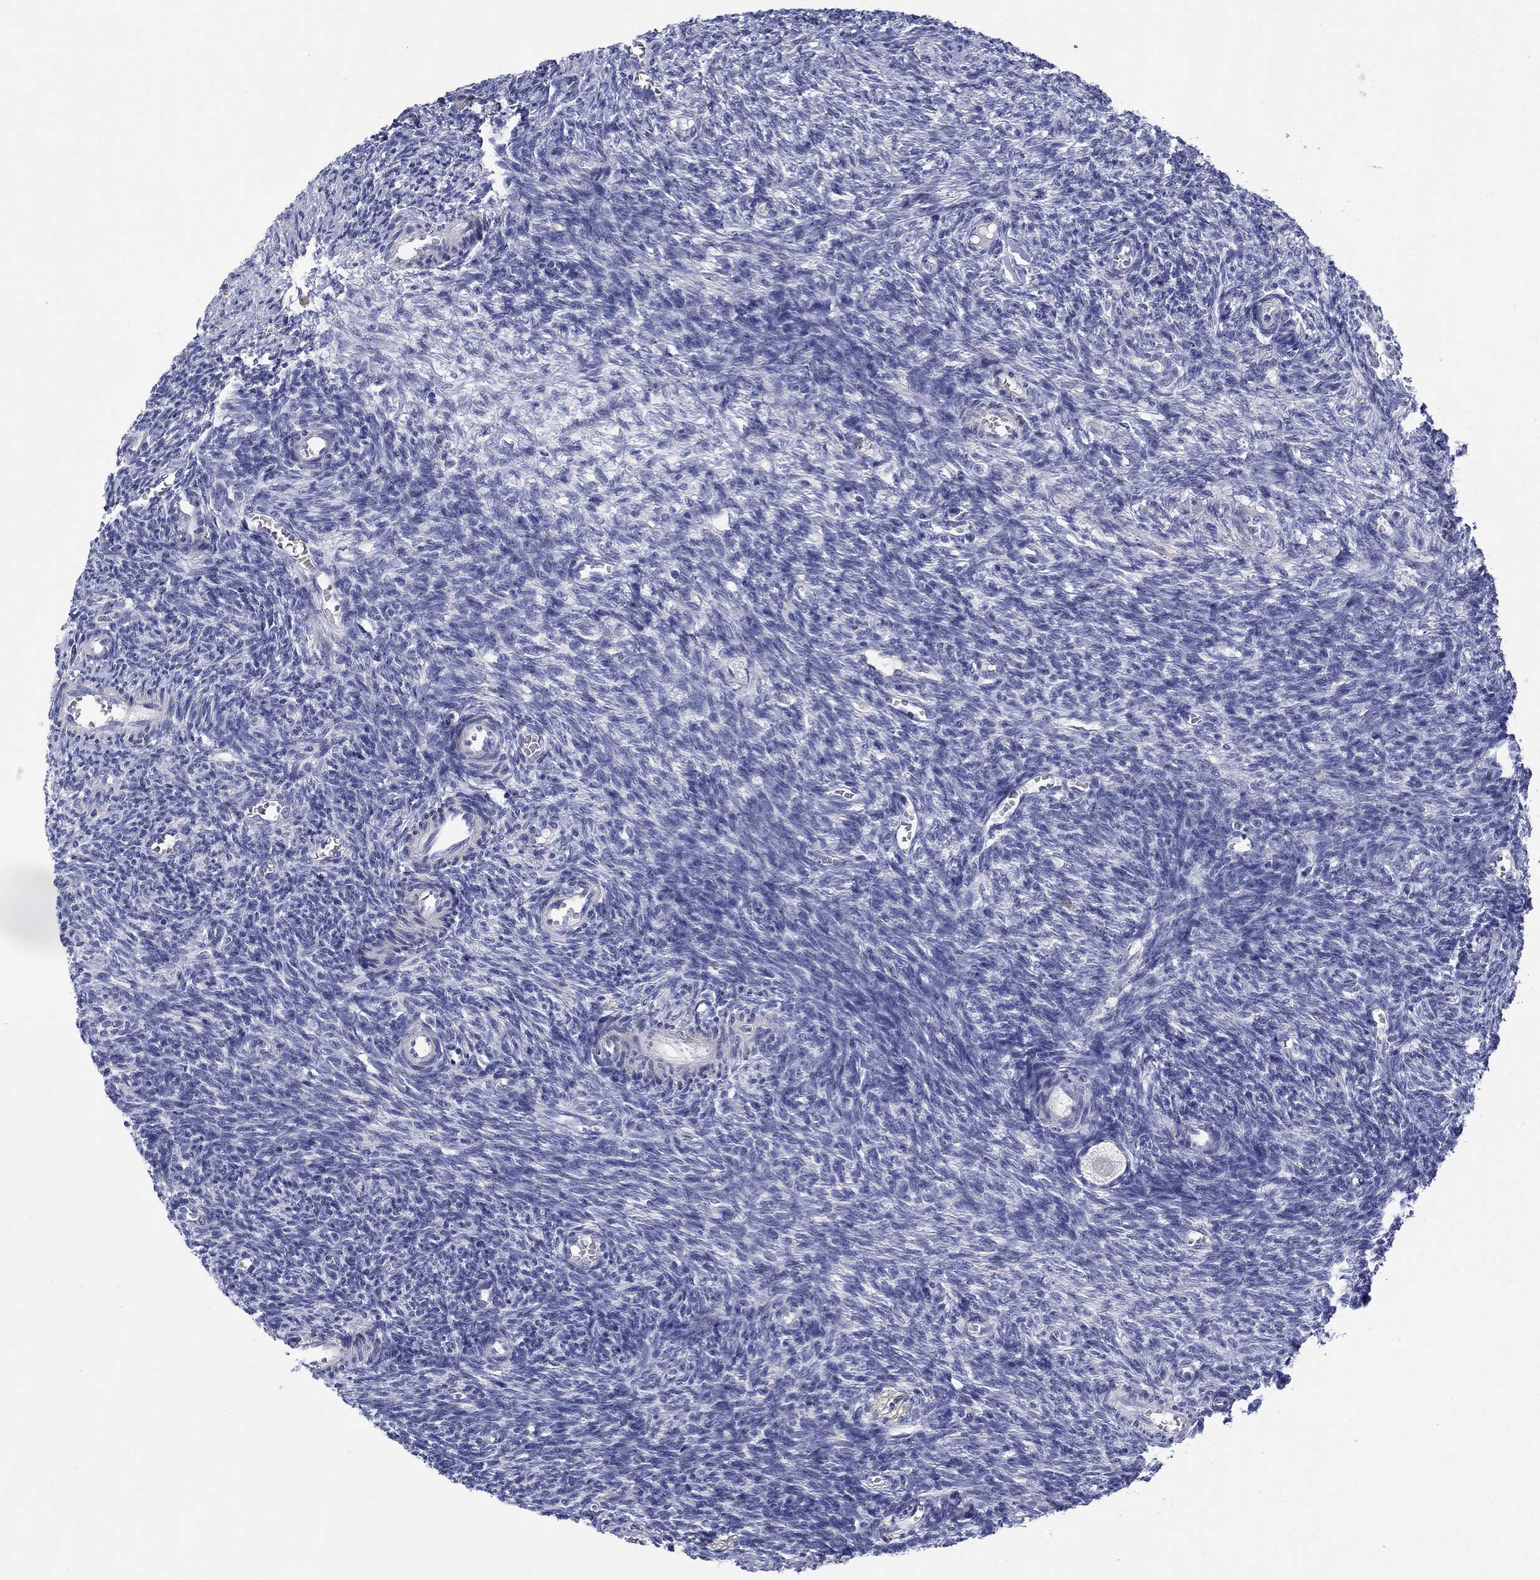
{"staining": {"intensity": "negative", "quantity": "none", "location": "none"}, "tissue": "ovary", "cell_type": "Follicle cells", "image_type": "normal", "snomed": [{"axis": "morphology", "description": "Normal tissue, NOS"}, {"axis": "topography", "description": "Ovary"}], "caption": "IHC histopathology image of normal ovary: ovary stained with DAB displays no significant protein staining in follicle cells.", "gene": "PTPRZ1", "patient": {"sex": "female", "age": 27}}